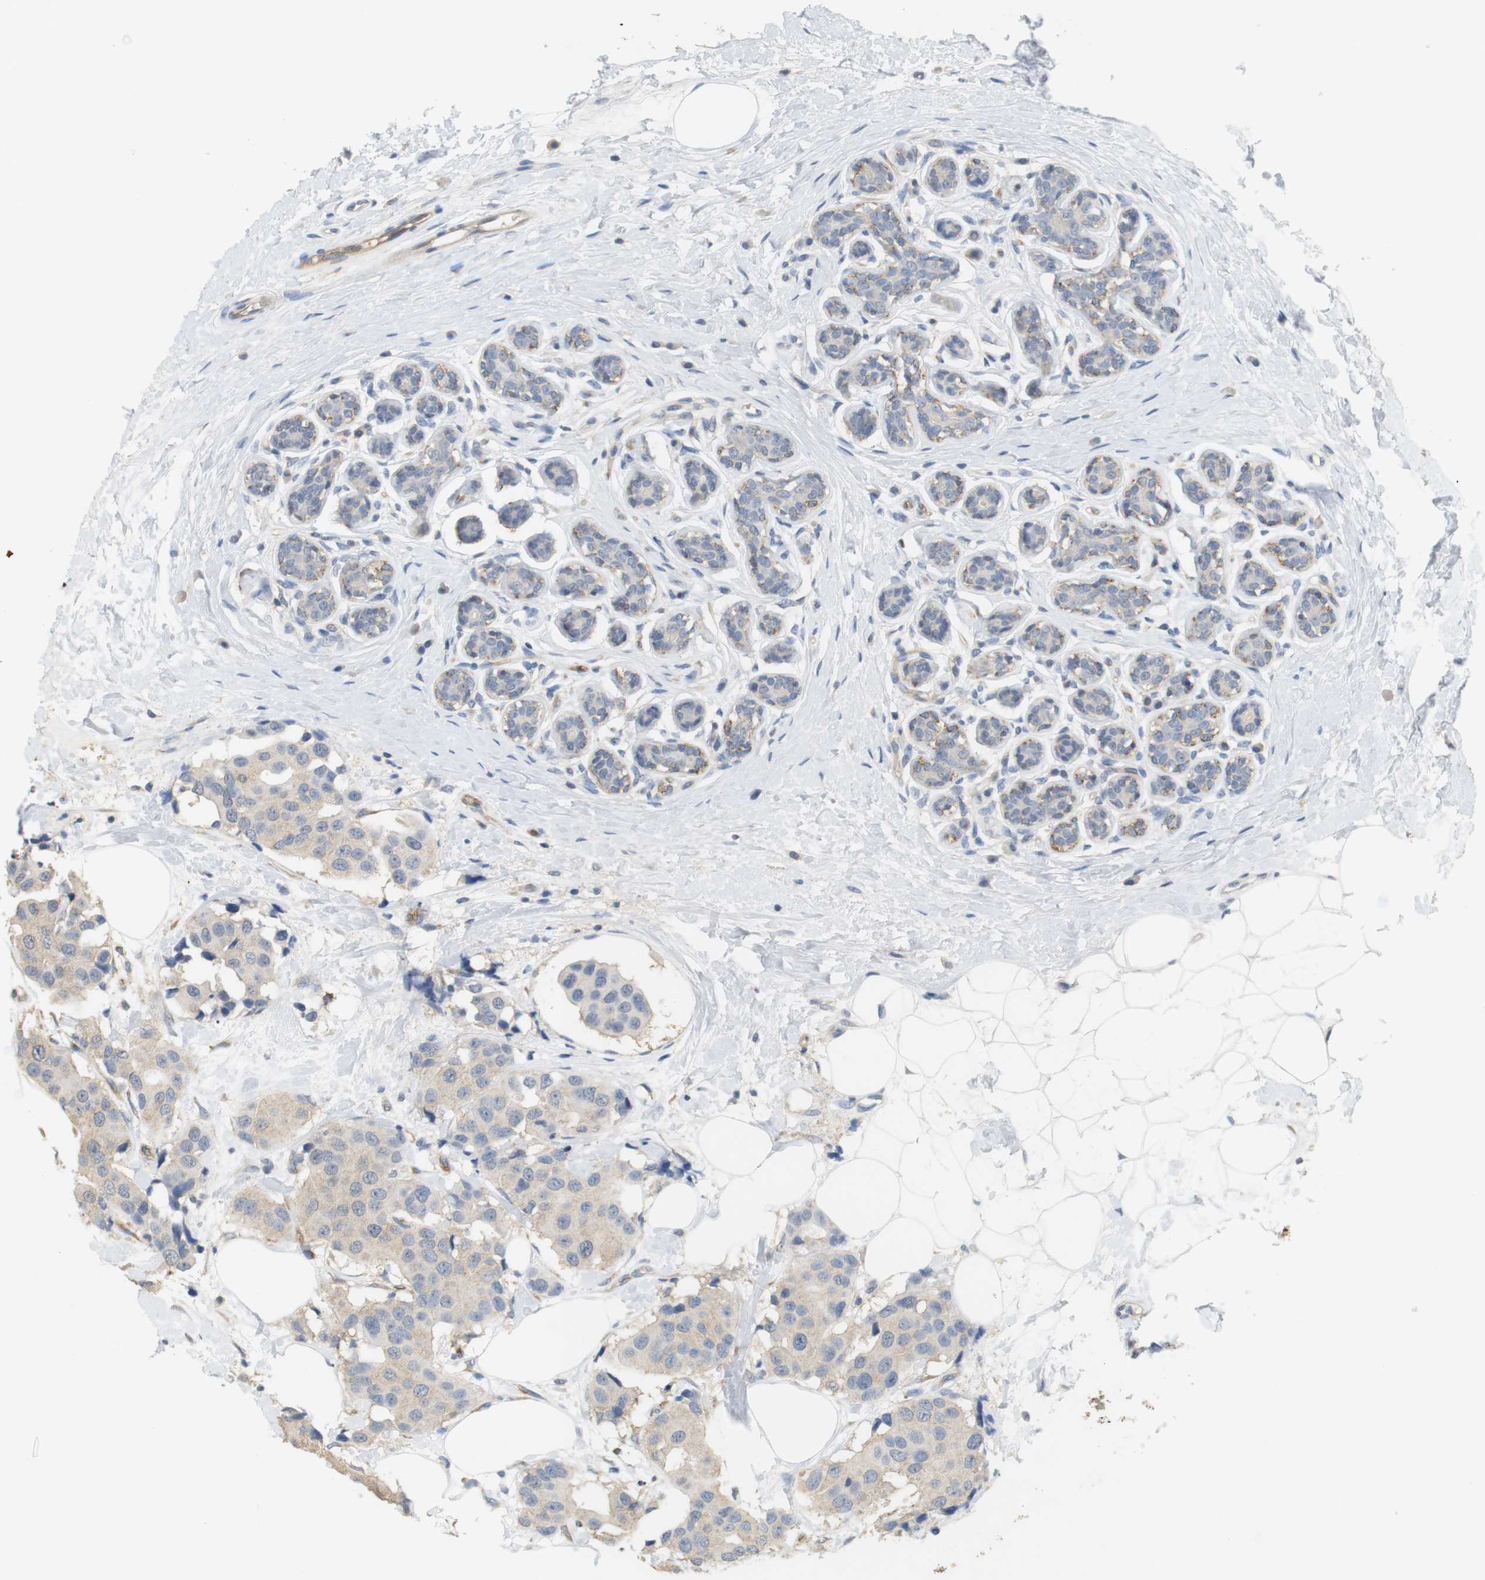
{"staining": {"intensity": "negative", "quantity": "none", "location": "none"}, "tissue": "breast cancer", "cell_type": "Tumor cells", "image_type": "cancer", "snomed": [{"axis": "morphology", "description": "Normal tissue, NOS"}, {"axis": "morphology", "description": "Duct carcinoma"}, {"axis": "topography", "description": "Breast"}], "caption": "IHC of human breast cancer demonstrates no expression in tumor cells. (DAB (3,3'-diaminobenzidine) IHC visualized using brightfield microscopy, high magnification).", "gene": "OSR1", "patient": {"sex": "female", "age": 39}}